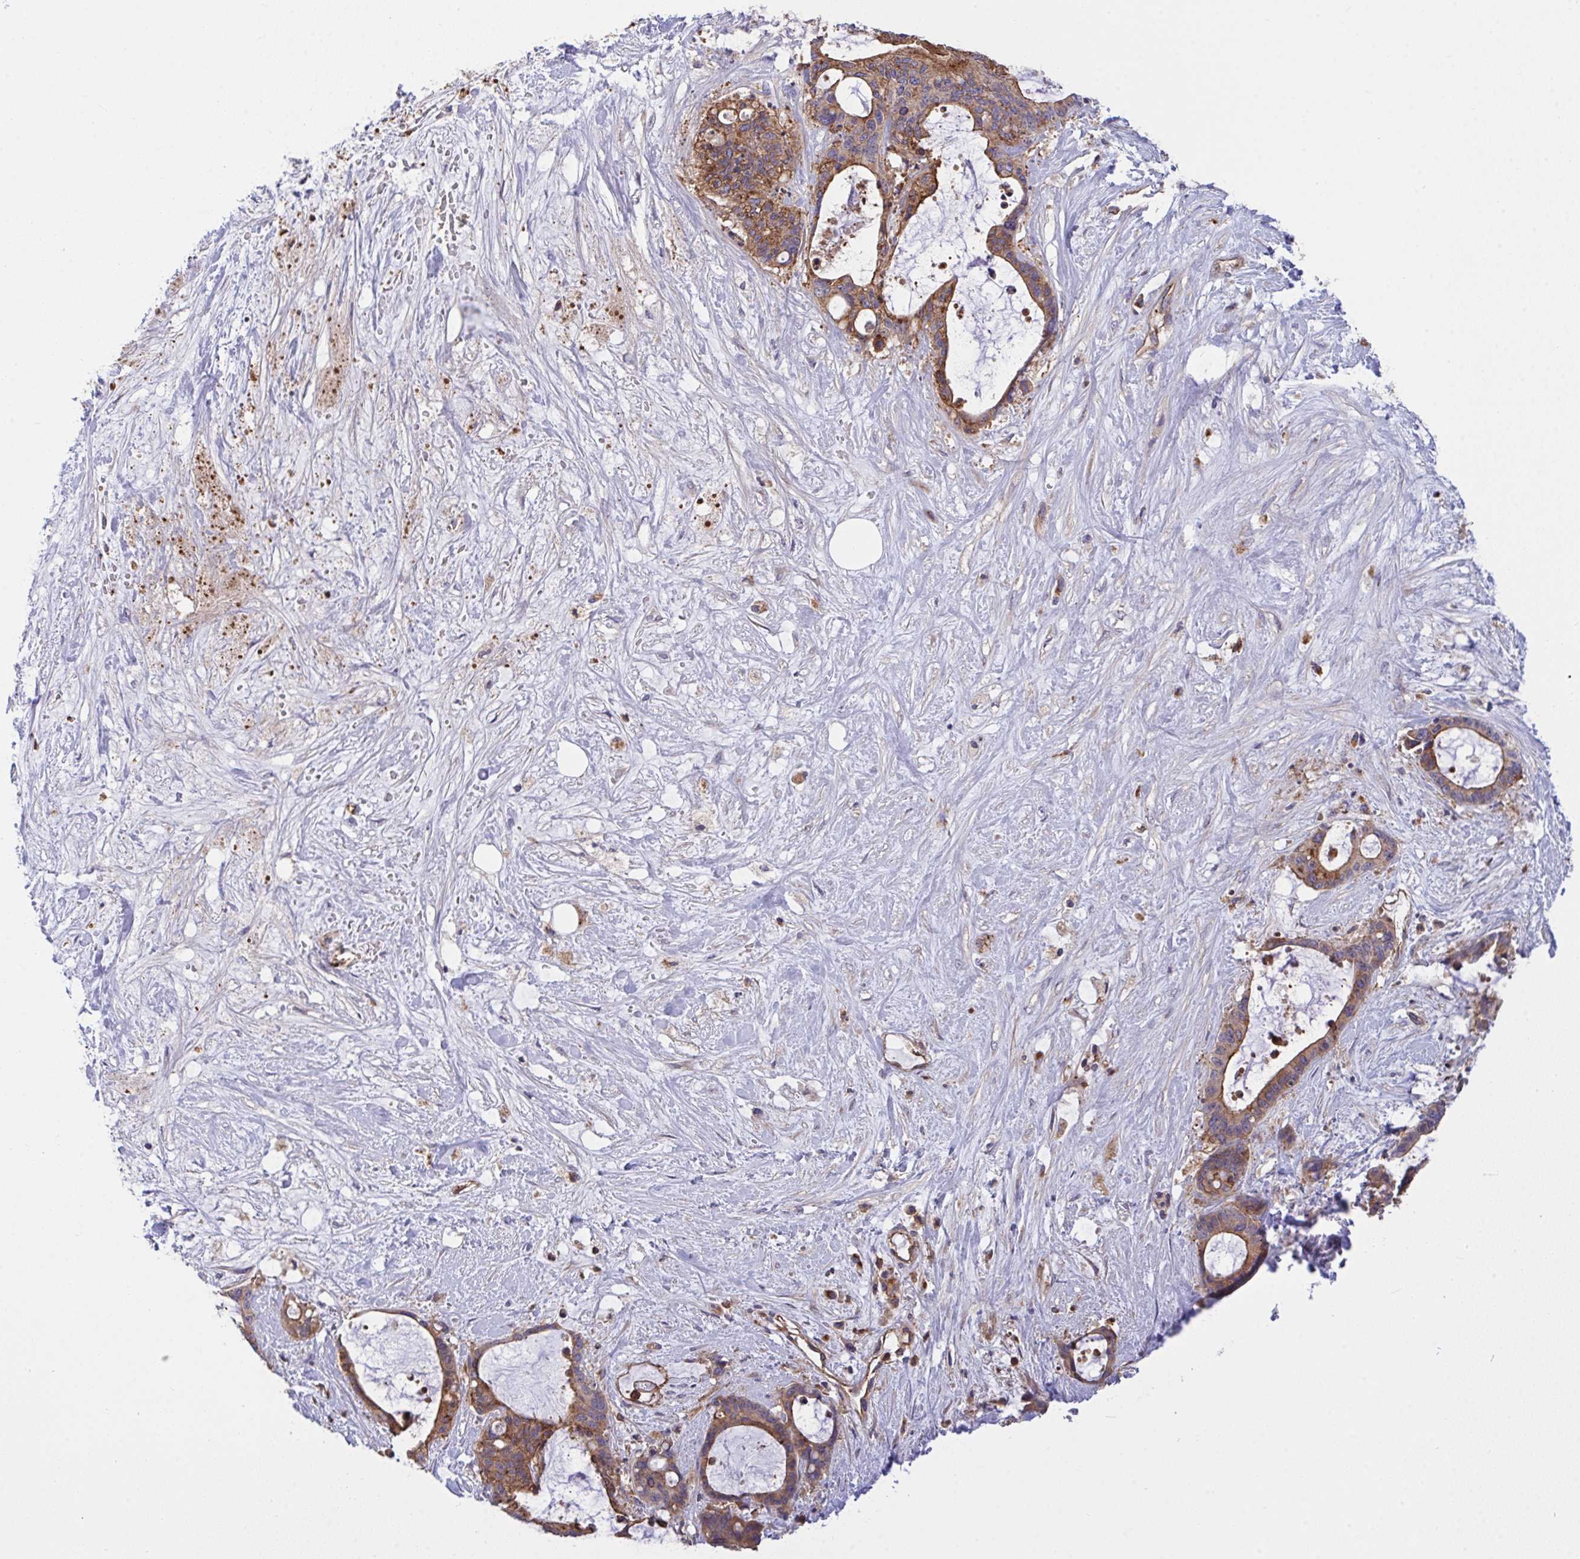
{"staining": {"intensity": "moderate", "quantity": ">75%", "location": "cytoplasmic/membranous"}, "tissue": "liver cancer", "cell_type": "Tumor cells", "image_type": "cancer", "snomed": [{"axis": "morphology", "description": "Normal tissue, NOS"}, {"axis": "morphology", "description": "Cholangiocarcinoma"}, {"axis": "topography", "description": "Liver"}, {"axis": "topography", "description": "Peripheral nerve tissue"}], "caption": "The micrograph exhibits a brown stain indicating the presence of a protein in the cytoplasmic/membranous of tumor cells in liver cholangiocarcinoma. (Stains: DAB (3,3'-diaminobenzidine) in brown, nuclei in blue, Microscopy: brightfield microscopy at high magnification).", "gene": "C4orf36", "patient": {"sex": "female", "age": 73}}